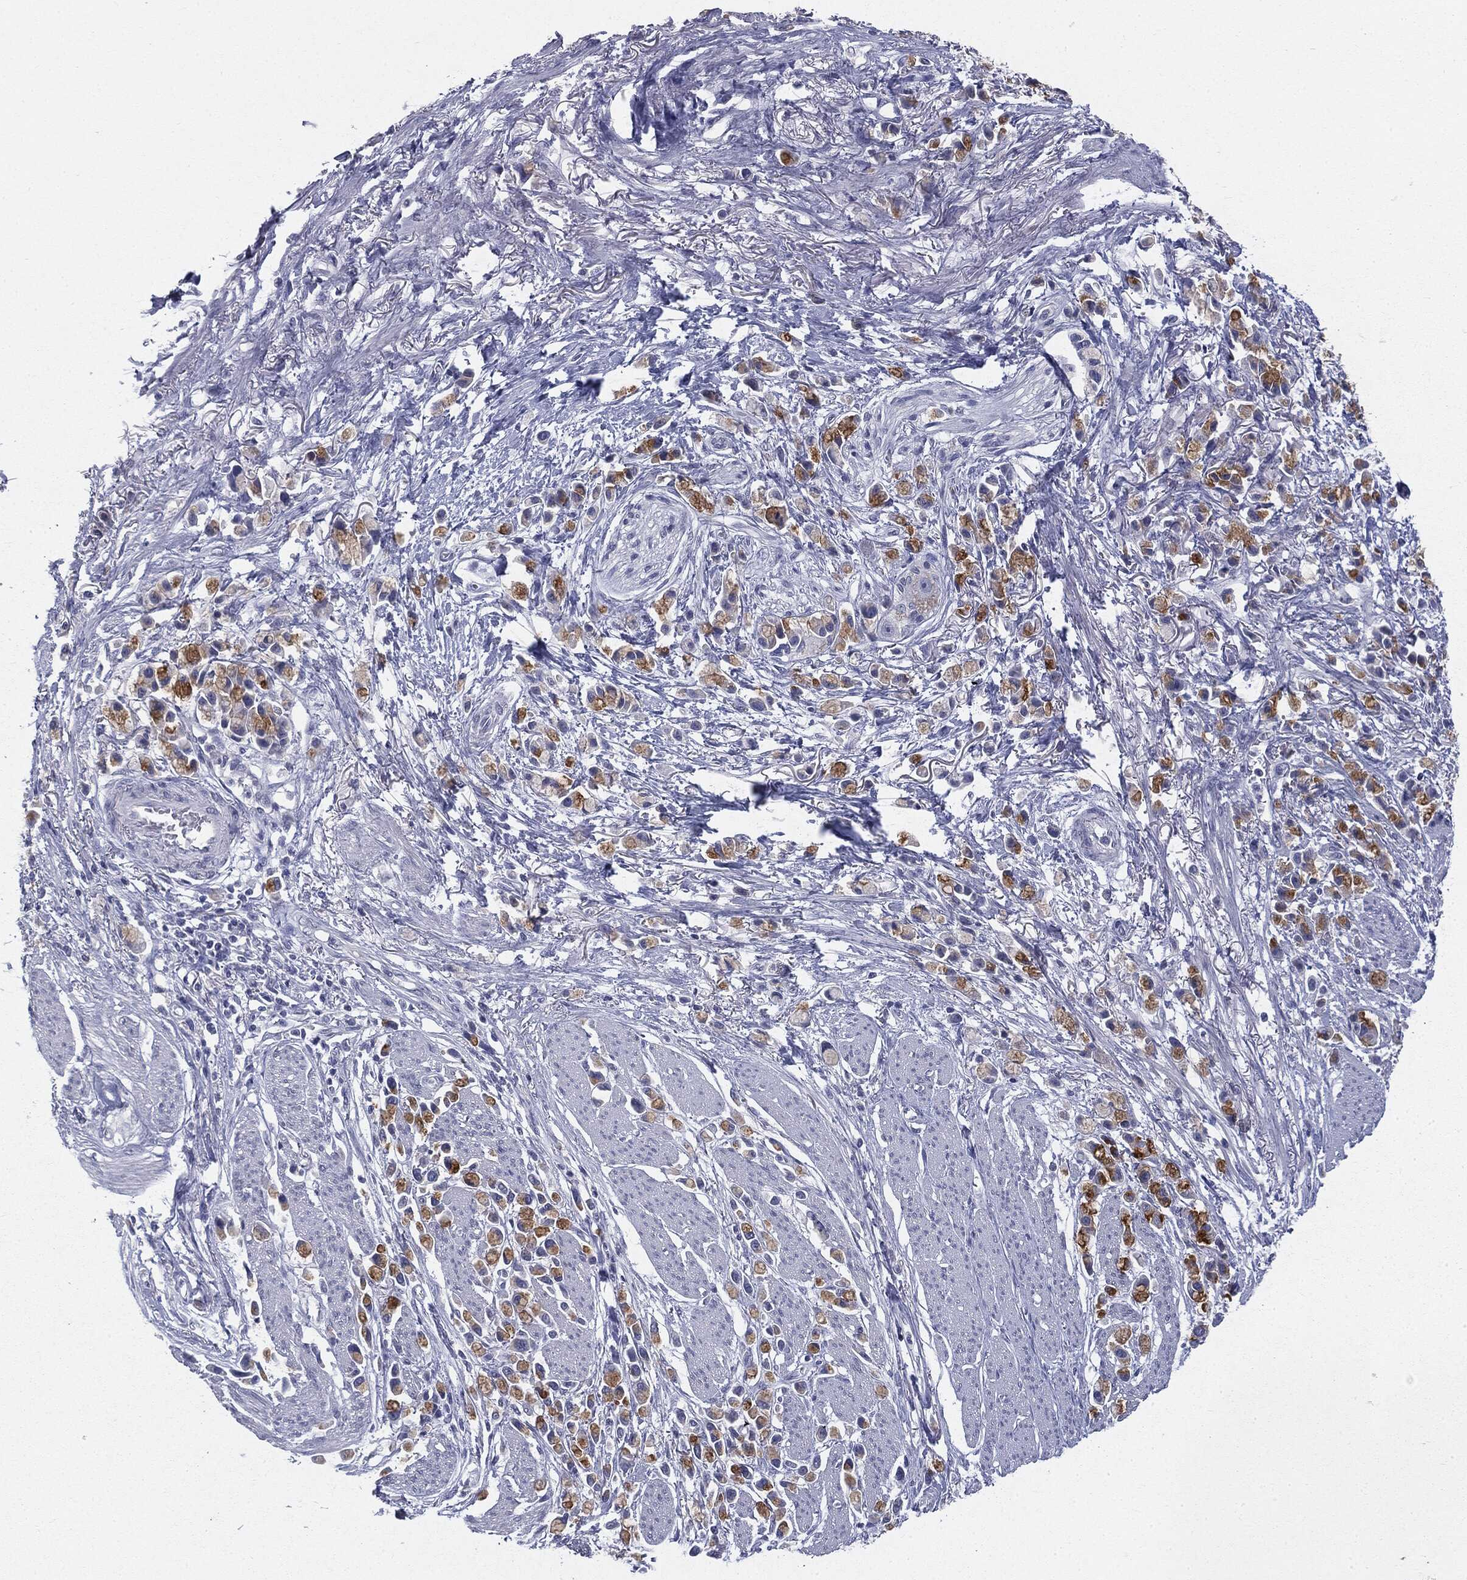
{"staining": {"intensity": "moderate", "quantity": "25%-75%", "location": "cytoplasmic/membranous"}, "tissue": "stomach cancer", "cell_type": "Tumor cells", "image_type": "cancer", "snomed": [{"axis": "morphology", "description": "Adenocarcinoma, NOS"}, {"axis": "topography", "description": "Stomach"}], "caption": "Human stomach adenocarcinoma stained with a brown dye displays moderate cytoplasmic/membranous positive expression in approximately 25%-75% of tumor cells.", "gene": "MUC1", "patient": {"sex": "female", "age": 81}}